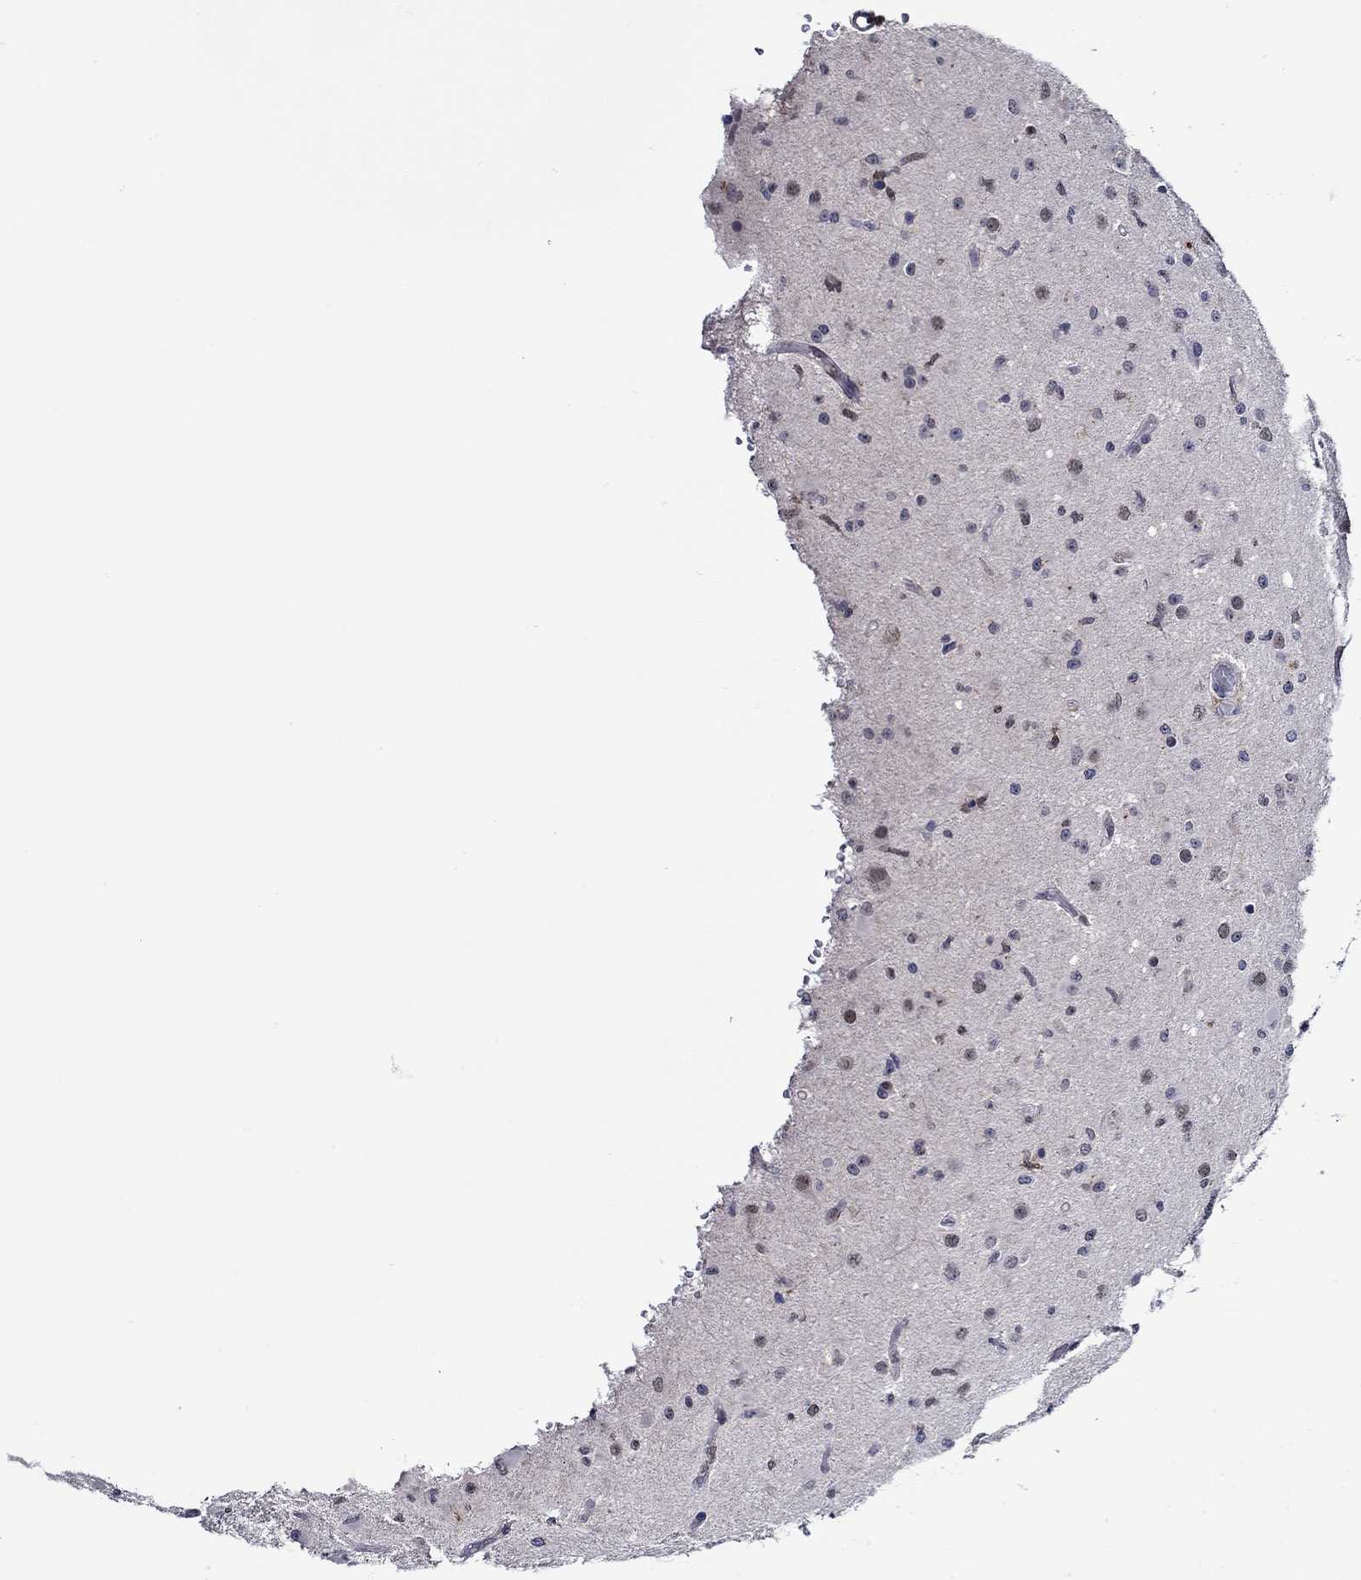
{"staining": {"intensity": "negative", "quantity": "none", "location": "none"}, "tissue": "glioma", "cell_type": "Tumor cells", "image_type": "cancer", "snomed": [{"axis": "morphology", "description": "Glioma, malignant, Low grade"}, {"axis": "topography", "description": "Brain"}], "caption": "Immunohistochemistry of low-grade glioma (malignant) shows no expression in tumor cells.", "gene": "GATA2", "patient": {"sex": "female", "age": 45}}